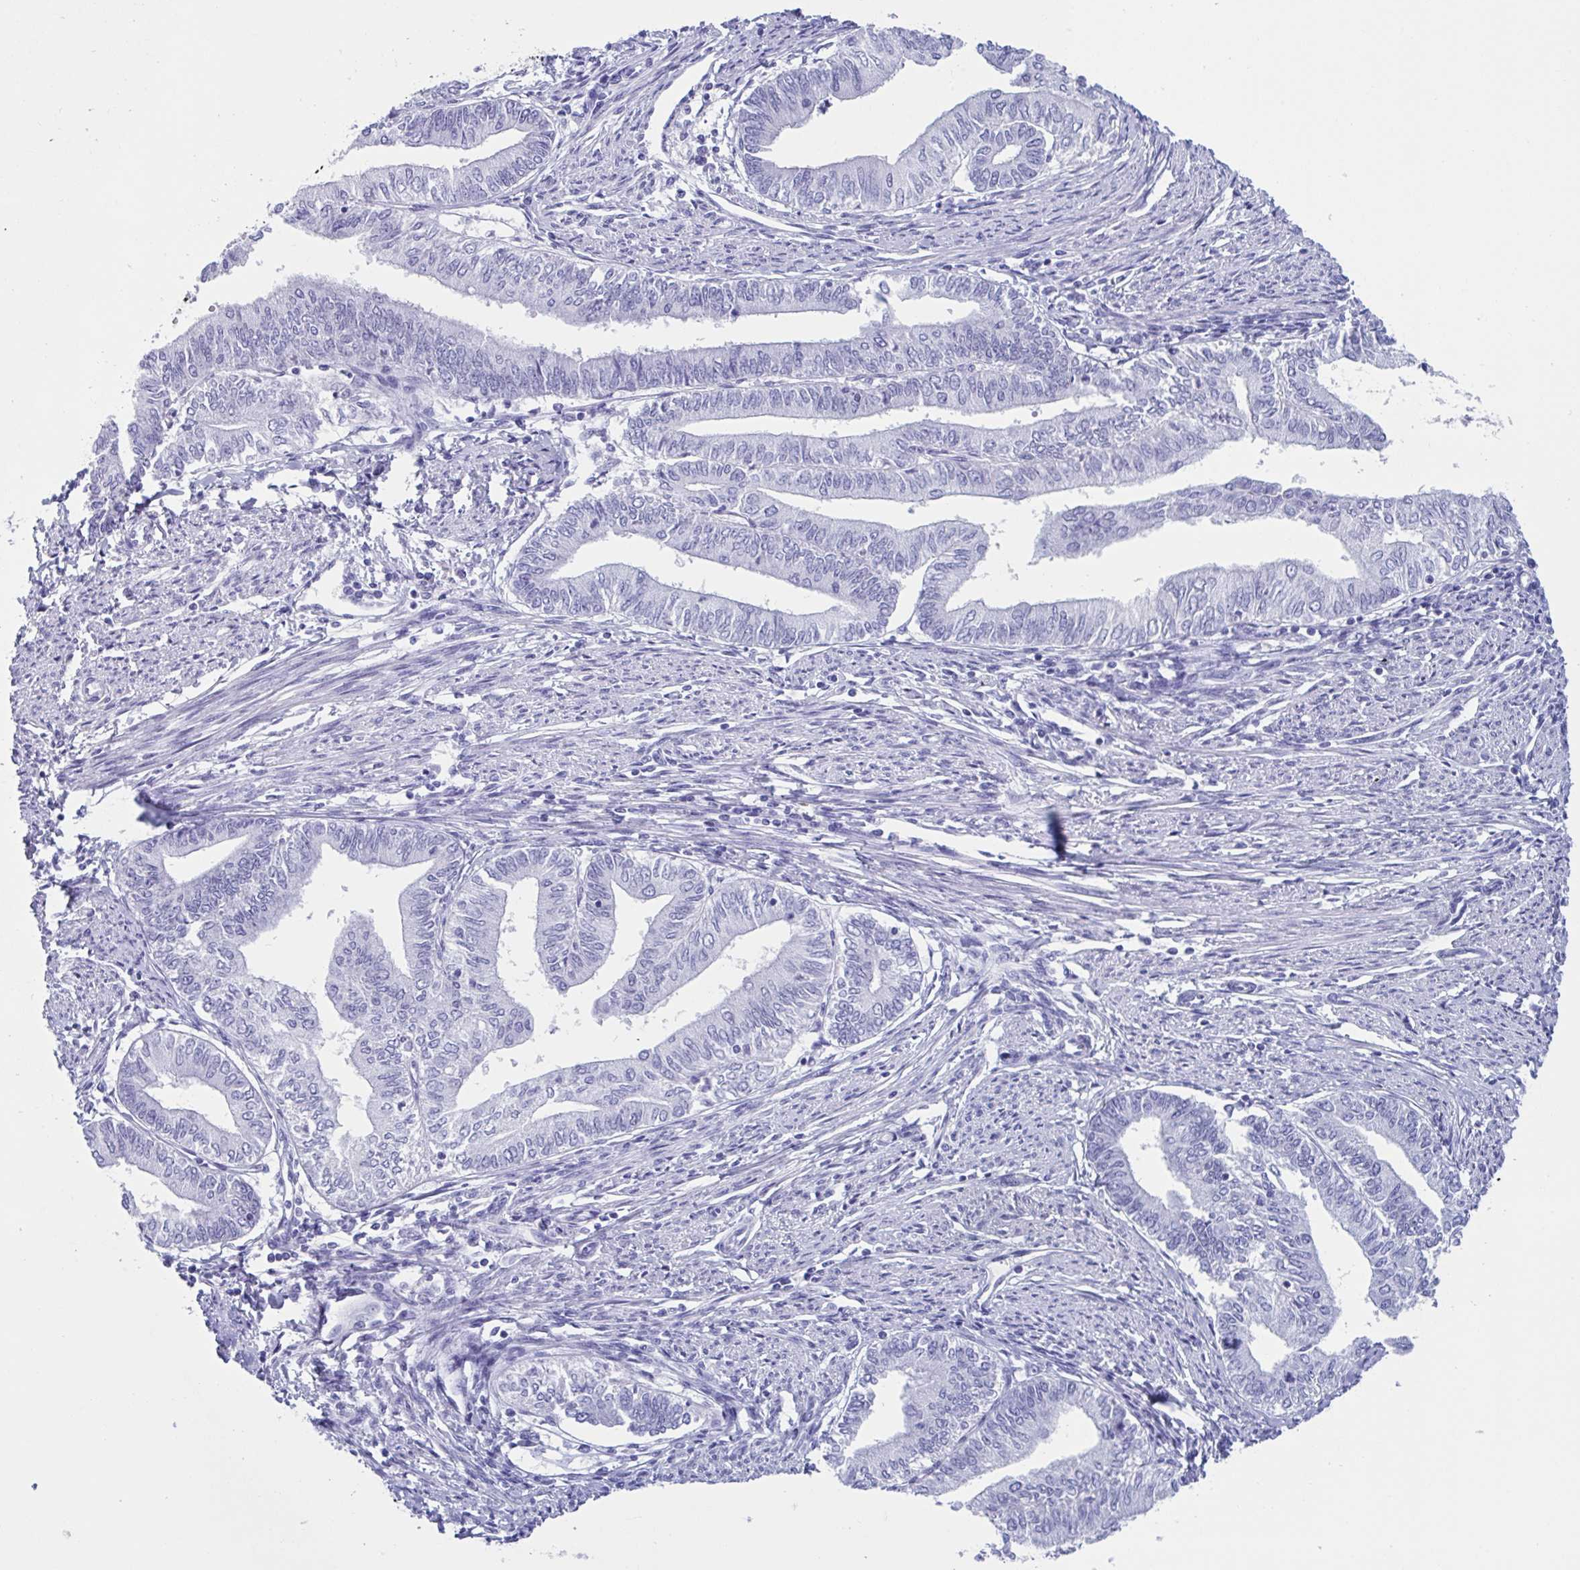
{"staining": {"intensity": "negative", "quantity": "none", "location": "none"}, "tissue": "endometrial cancer", "cell_type": "Tumor cells", "image_type": "cancer", "snomed": [{"axis": "morphology", "description": "Adenocarcinoma, NOS"}, {"axis": "topography", "description": "Endometrium"}], "caption": "Immunohistochemistry micrograph of neoplastic tissue: human adenocarcinoma (endometrial) stained with DAB (3,3'-diaminobenzidine) demonstrates no significant protein positivity in tumor cells.", "gene": "USP35", "patient": {"sex": "female", "age": 66}}